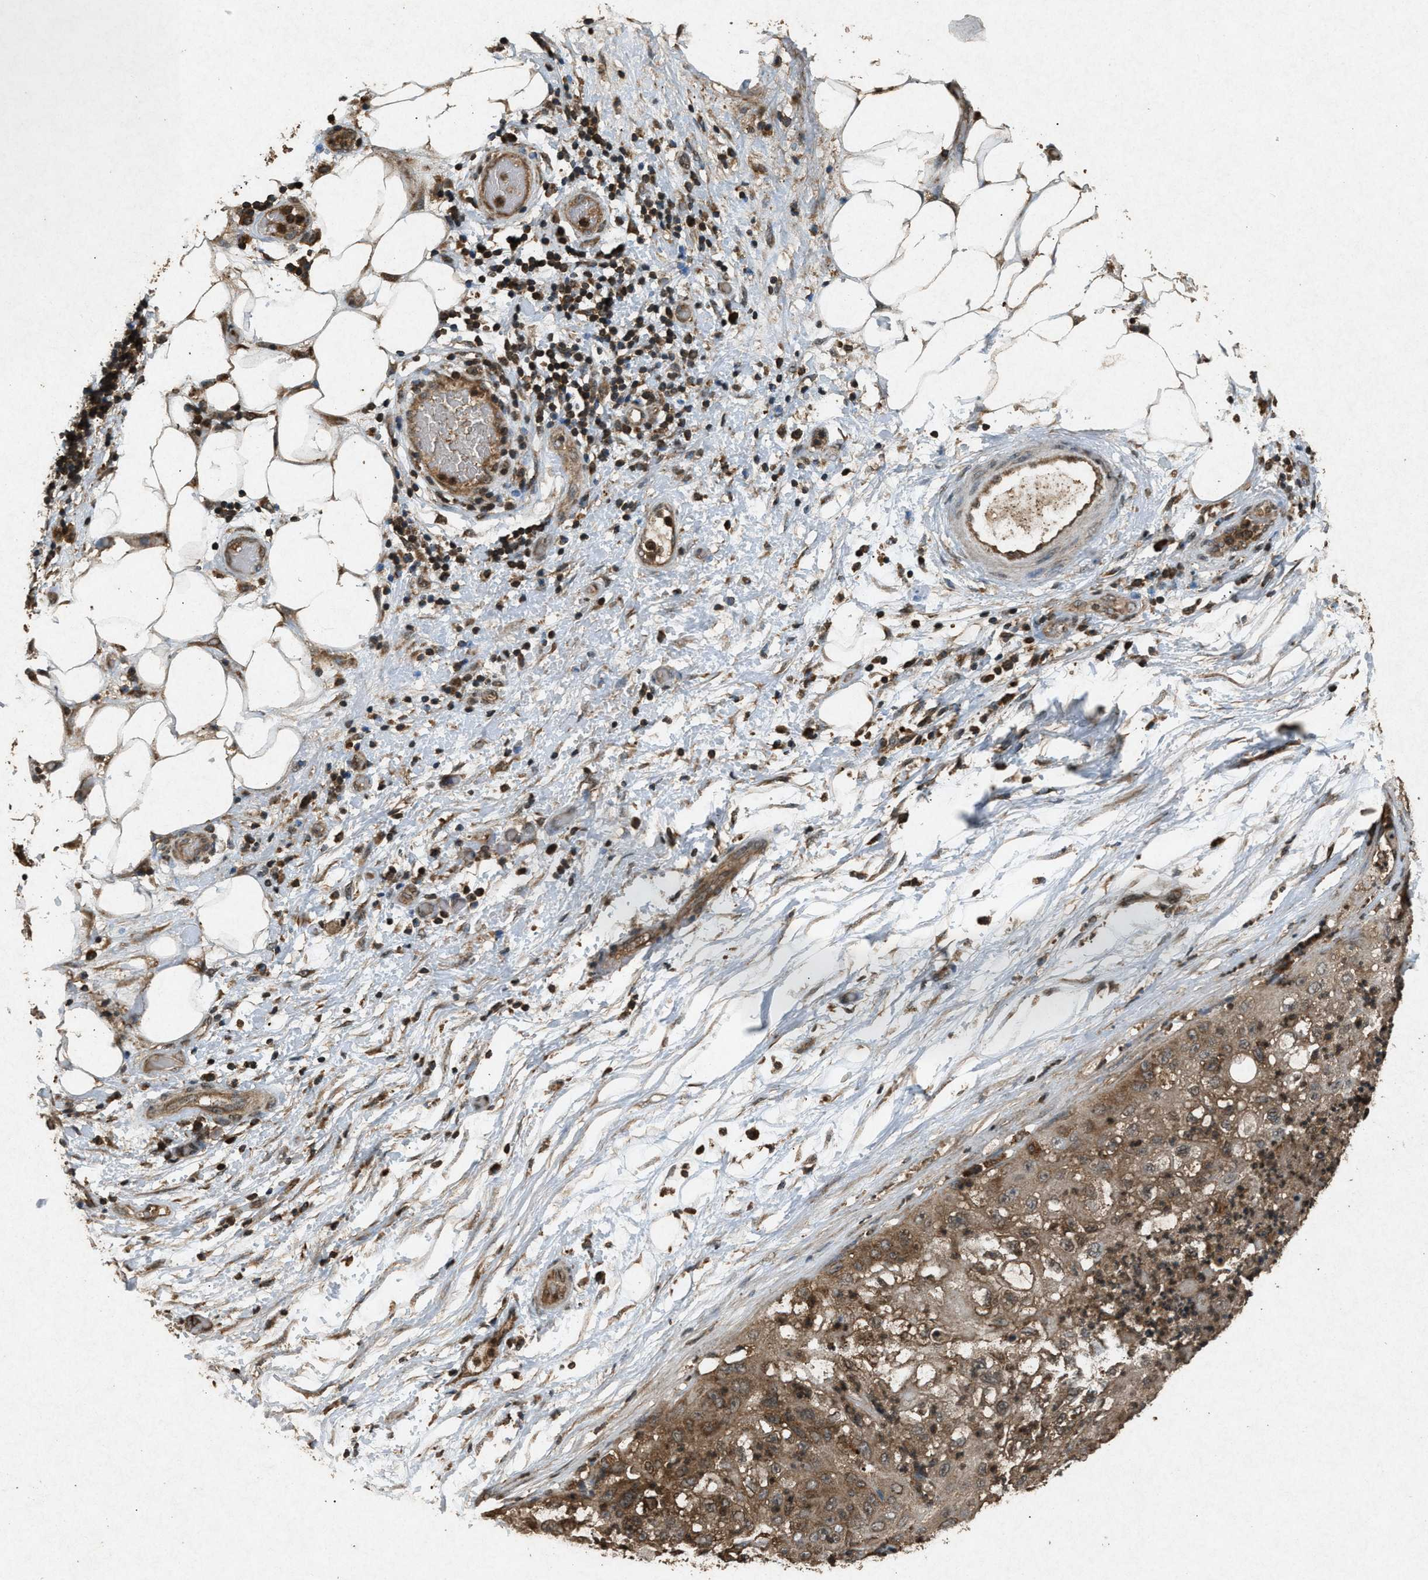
{"staining": {"intensity": "moderate", "quantity": ">75%", "location": "cytoplasmic/membranous"}, "tissue": "lung cancer", "cell_type": "Tumor cells", "image_type": "cancer", "snomed": [{"axis": "morphology", "description": "Inflammation, NOS"}, {"axis": "morphology", "description": "Squamous cell carcinoma, NOS"}, {"axis": "topography", "description": "Lymph node"}, {"axis": "topography", "description": "Soft tissue"}, {"axis": "topography", "description": "Lung"}], "caption": "A photomicrograph of human squamous cell carcinoma (lung) stained for a protein demonstrates moderate cytoplasmic/membranous brown staining in tumor cells.", "gene": "OAS1", "patient": {"sex": "male", "age": 66}}